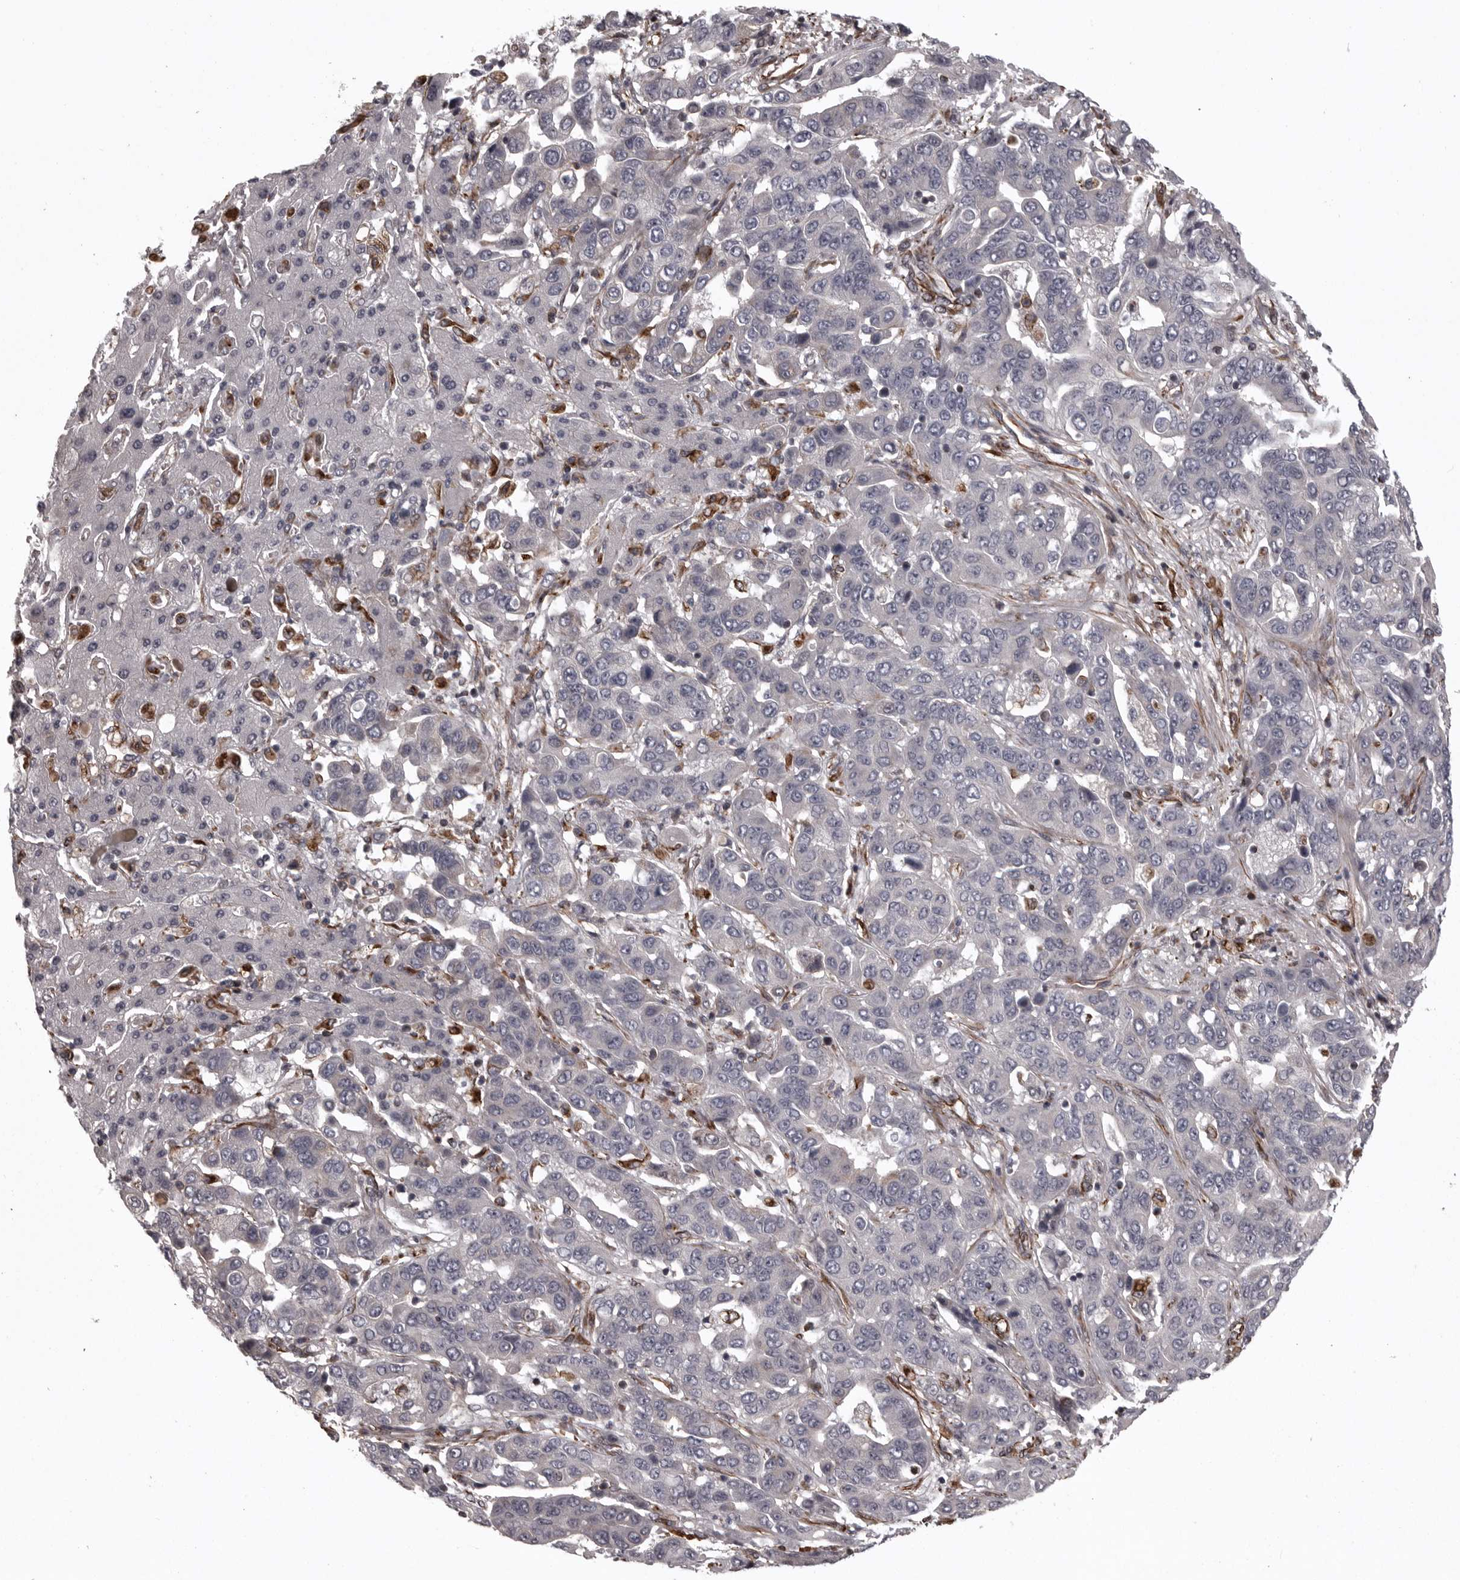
{"staining": {"intensity": "negative", "quantity": "none", "location": "none"}, "tissue": "liver cancer", "cell_type": "Tumor cells", "image_type": "cancer", "snomed": [{"axis": "morphology", "description": "Cholangiocarcinoma"}, {"axis": "topography", "description": "Liver"}], "caption": "There is no significant positivity in tumor cells of liver cancer.", "gene": "FAAP100", "patient": {"sex": "female", "age": 52}}